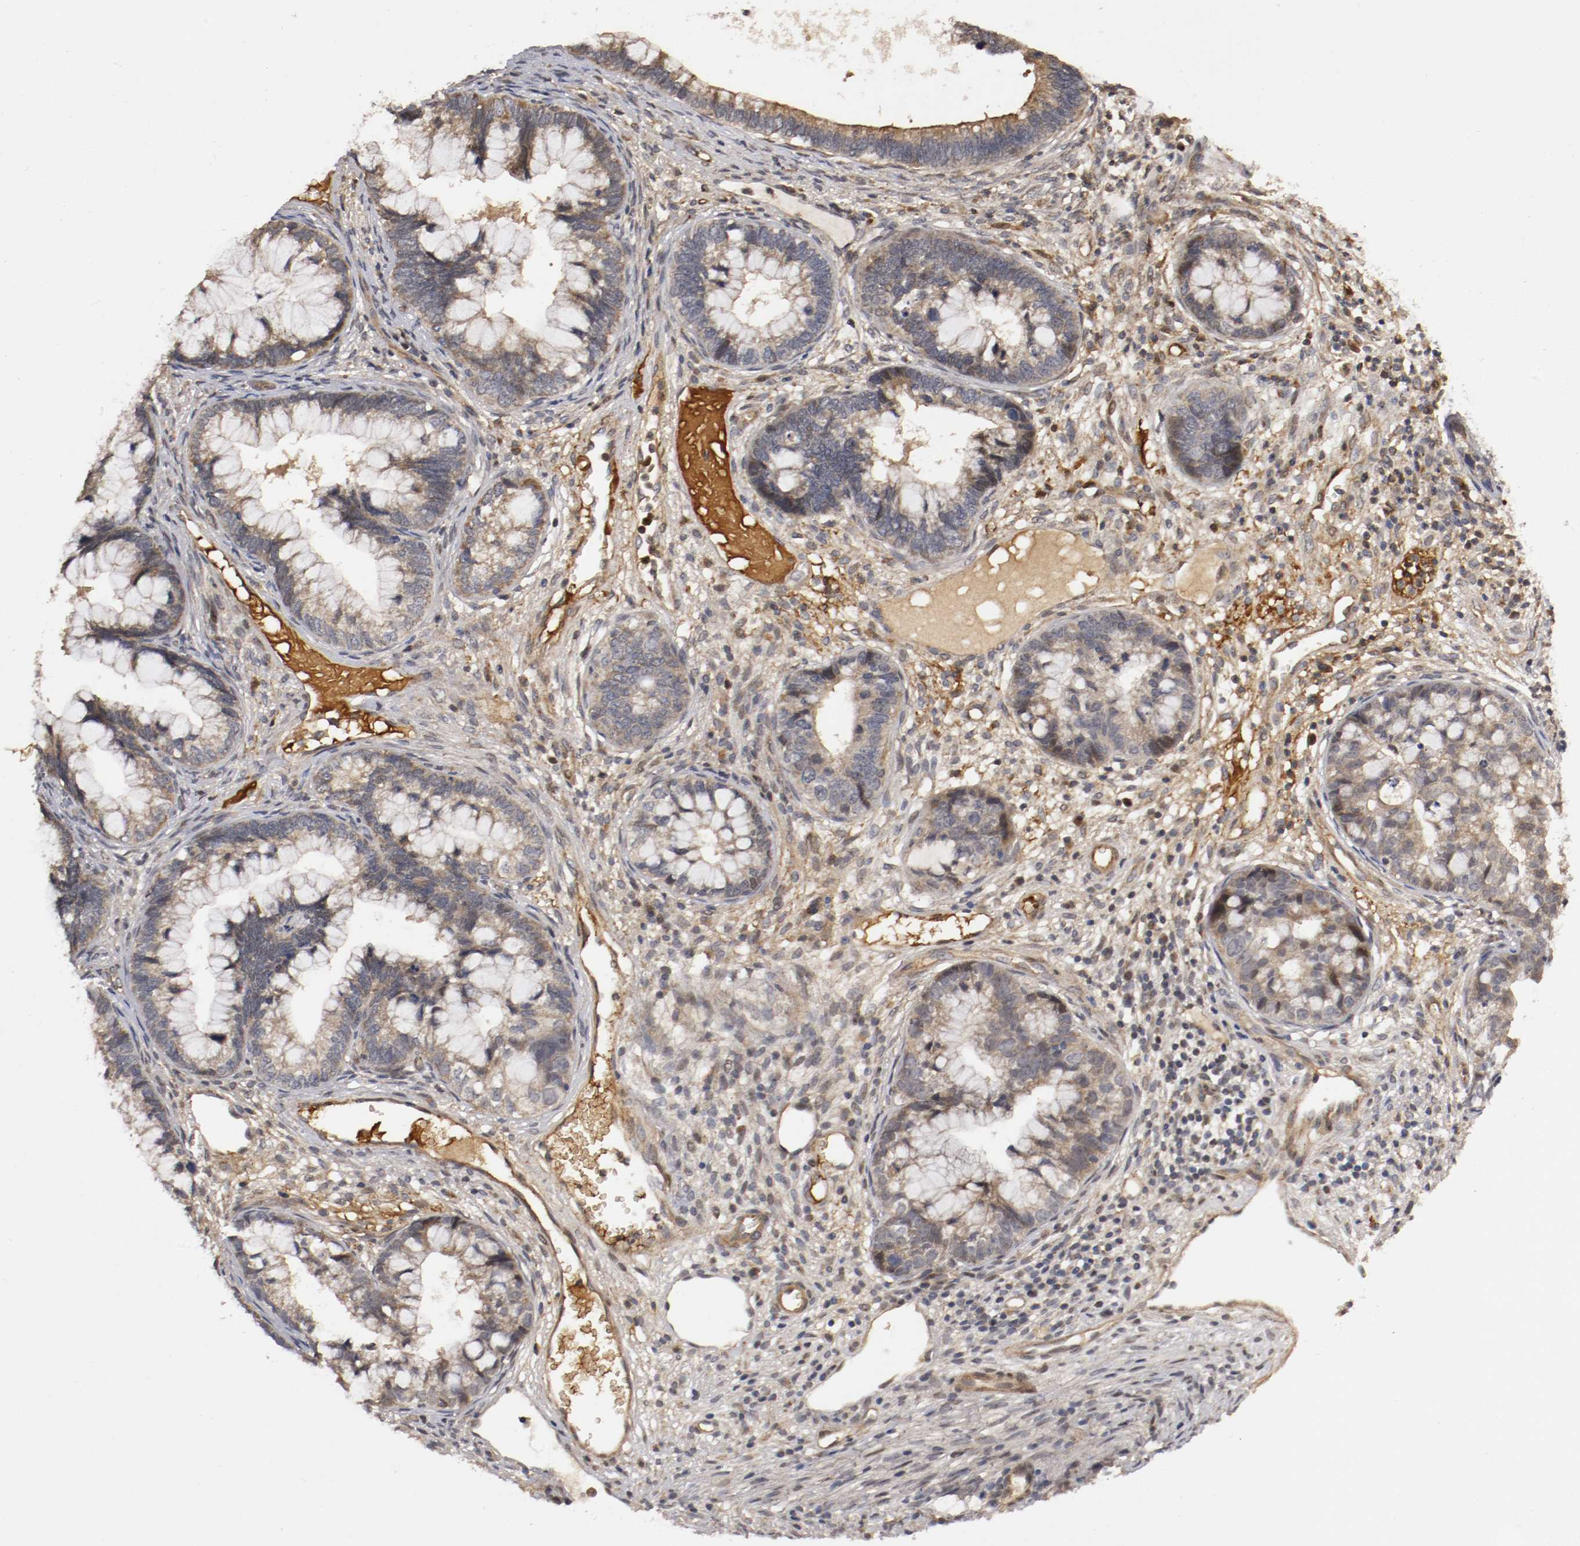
{"staining": {"intensity": "moderate", "quantity": "25%-75%", "location": "cytoplasmic/membranous,nuclear"}, "tissue": "cervical cancer", "cell_type": "Tumor cells", "image_type": "cancer", "snomed": [{"axis": "morphology", "description": "Adenocarcinoma, NOS"}, {"axis": "topography", "description": "Cervix"}], "caption": "Cervical cancer stained with immunohistochemistry (IHC) displays moderate cytoplasmic/membranous and nuclear expression in about 25%-75% of tumor cells. (DAB (3,3'-diaminobenzidine) = brown stain, brightfield microscopy at high magnification).", "gene": "TNFRSF1B", "patient": {"sex": "female", "age": 44}}